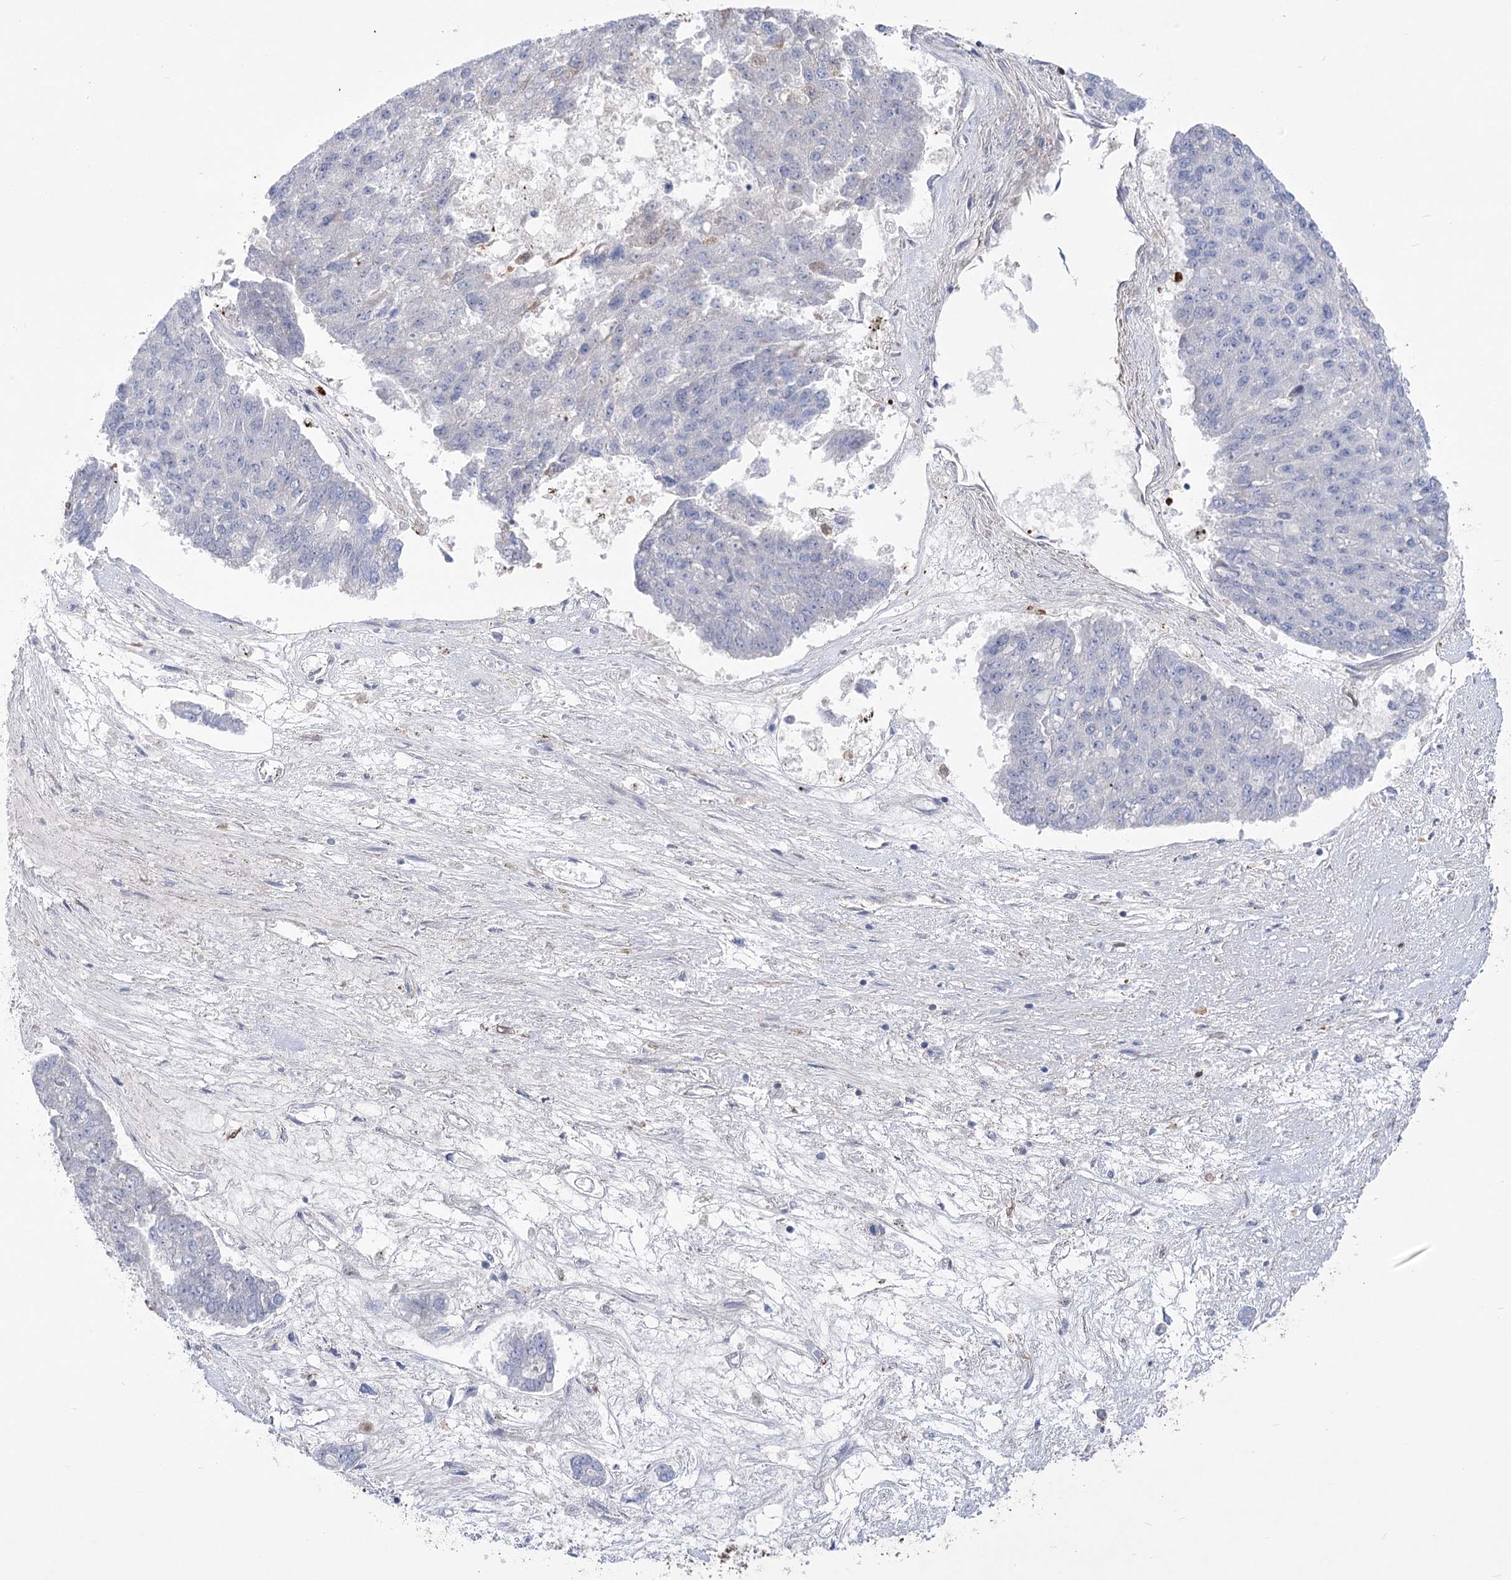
{"staining": {"intensity": "negative", "quantity": "none", "location": "none"}, "tissue": "pancreatic cancer", "cell_type": "Tumor cells", "image_type": "cancer", "snomed": [{"axis": "morphology", "description": "Adenocarcinoma, NOS"}, {"axis": "topography", "description": "Pancreas"}], "caption": "DAB immunohistochemical staining of pancreatic adenocarcinoma shows no significant expression in tumor cells.", "gene": "PCDHA1", "patient": {"sex": "male", "age": 50}}